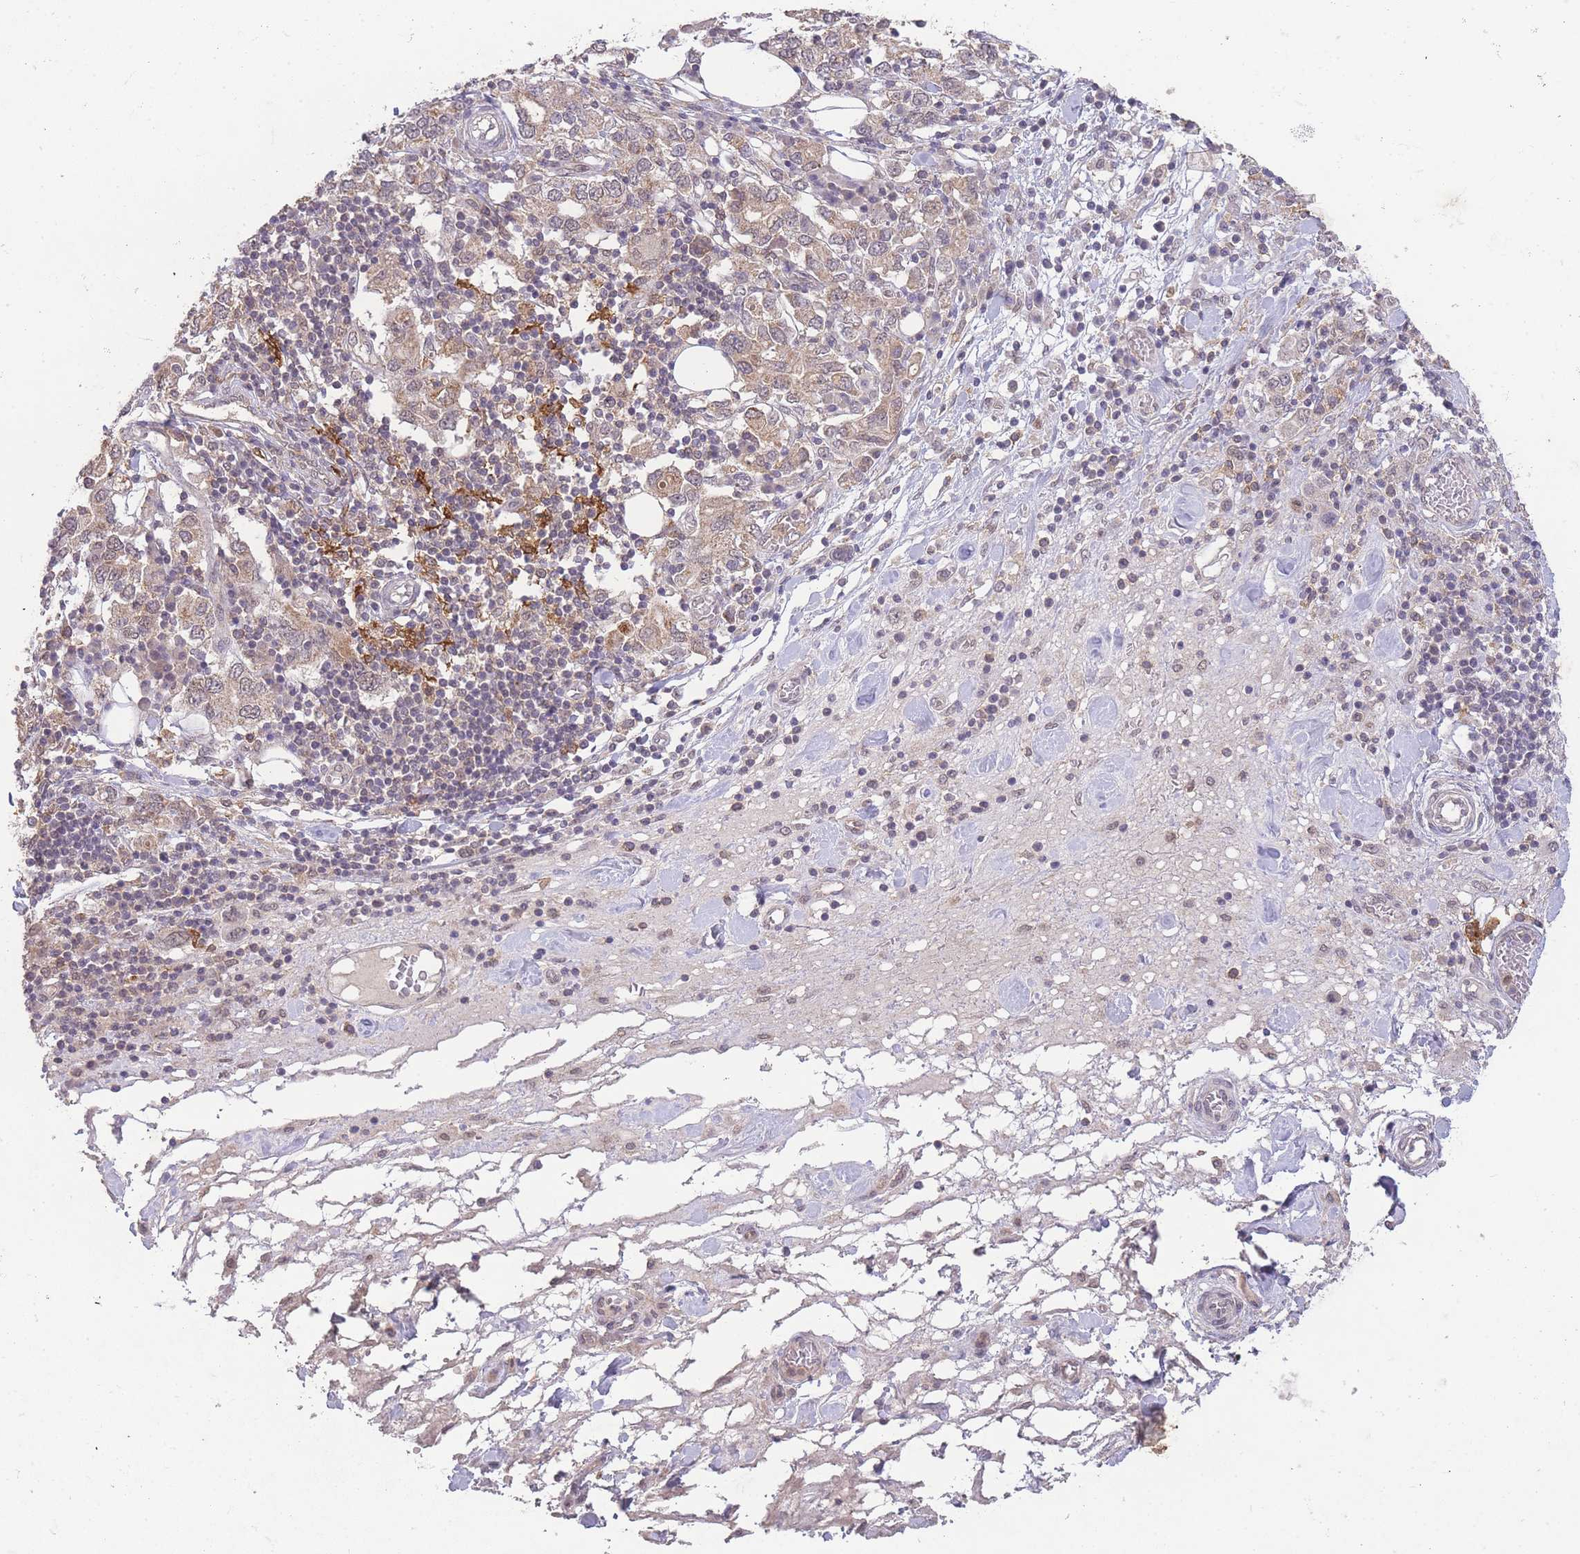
{"staining": {"intensity": "weak", "quantity": ">75%", "location": "cytoplasmic/membranous,nuclear"}, "tissue": "stomach cancer", "cell_type": "Tumor cells", "image_type": "cancer", "snomed": [{"axis": "morphology", "description": "Adenocarcinoma, NOS"}, {"axis": "topography", "description": "Stomach, upper"}, {"axis": "topography", "description": "Stomach"}], "caption": "DAB immunohistochemical staining of human stomach cancer demonstrates weak cytoplasmic/membranous and nuclear protein staining in approximately >75% of tumor cells.", "gene": "RNF144B", "patient": {"sex": "male", "age": 62}}